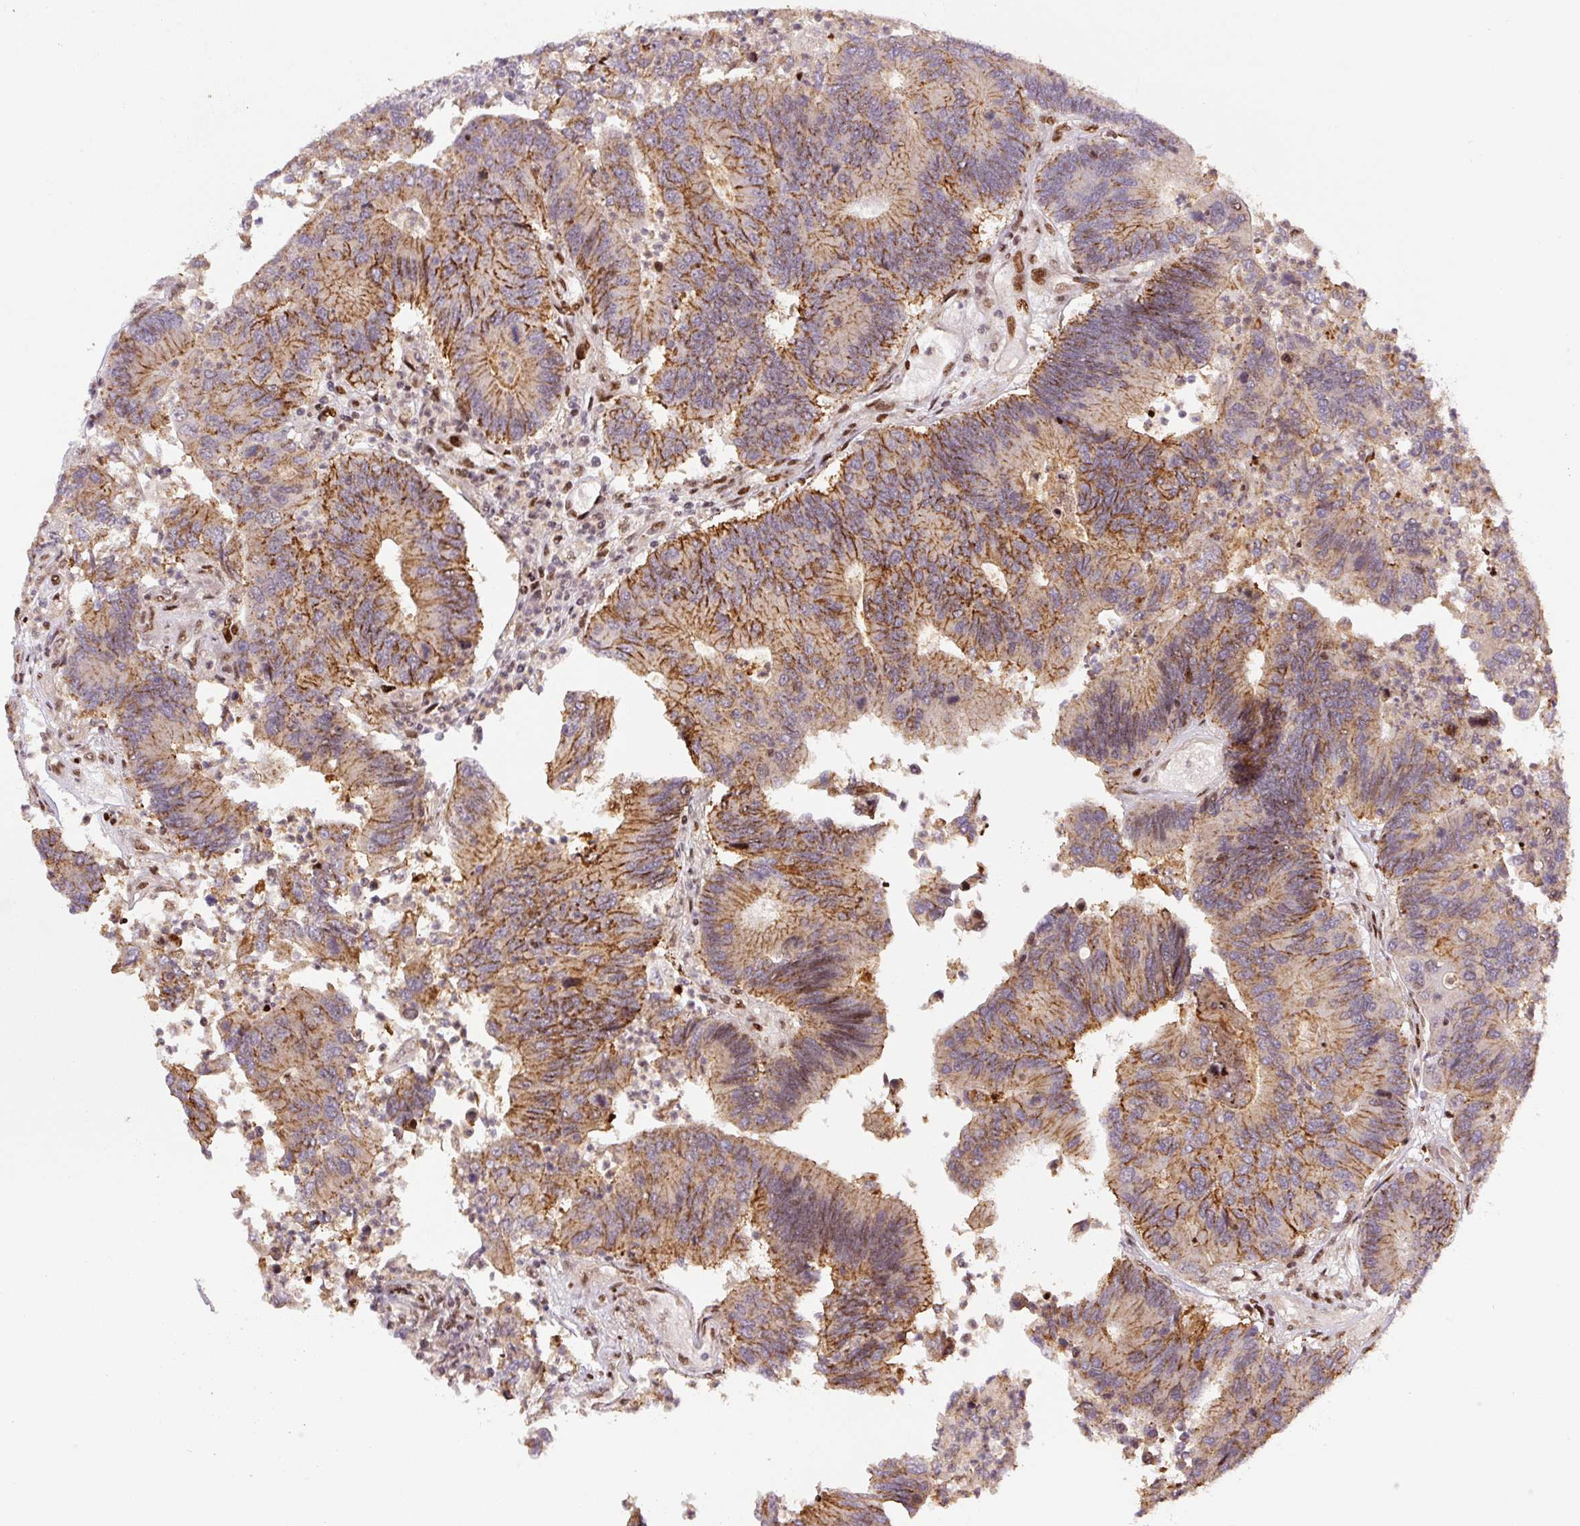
{"staining": {"intensity": "moderate", "quantity": ">75%", "location": "cytoplasmic/membranous"}, "tissue": "colorectal cancer", "cell_type": "Tumor cells", "image_type": "cancer", "snomed": [{"axis": "morphology", "description": "Adenocarcinoma, NOS"}, {"axis": "topography", "description": "Colon"}], "caption": "A photomicrograph of human colorectal cancer stained for a protein reveals moderate cytoplasmic/membranous brown staining in tumor cells.", "gene": "PYDC2", "patient": {"sex": "female", "age": 67}}